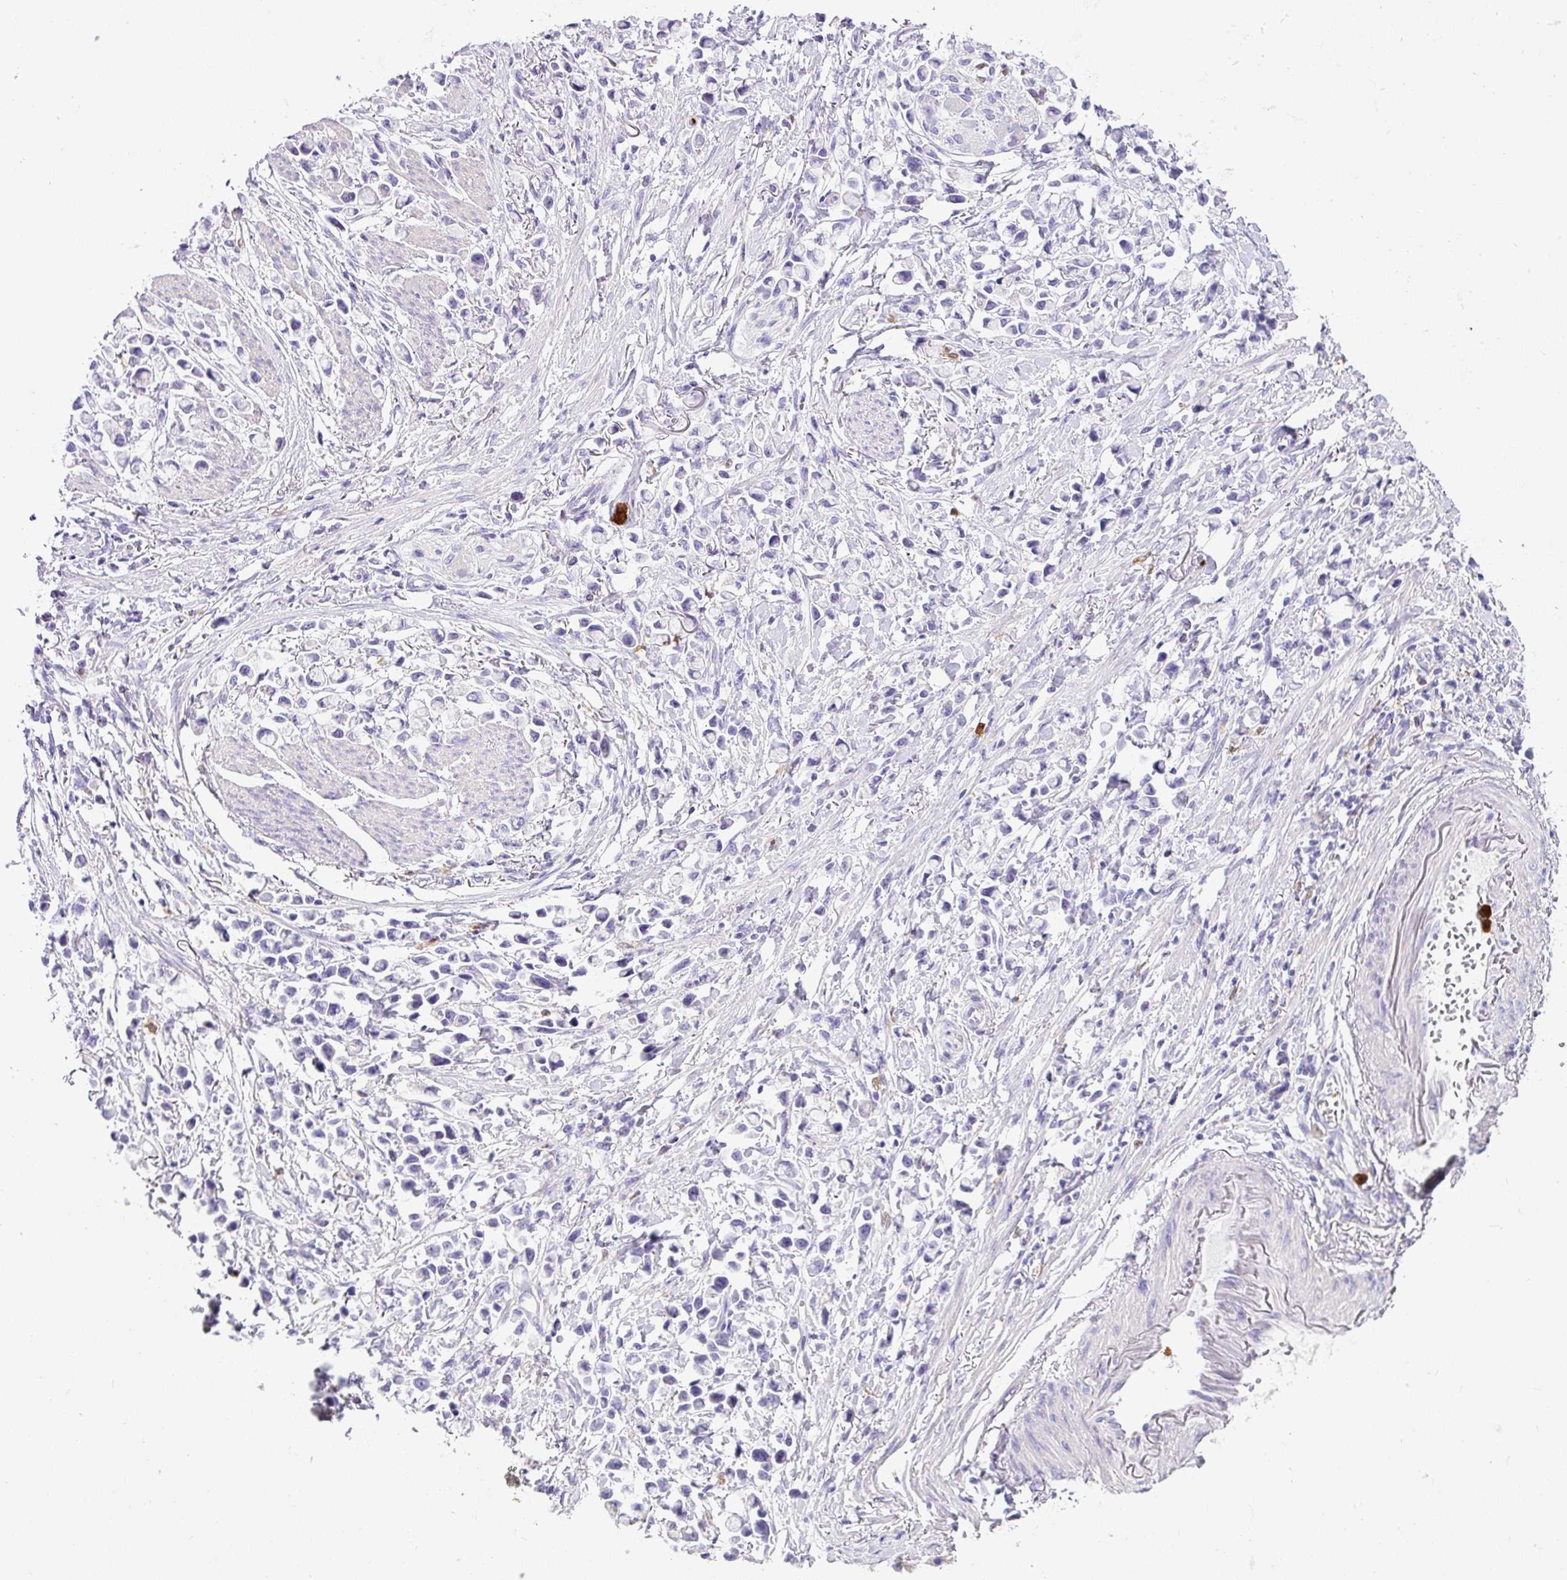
{"staining": {"intensity": "negative", "quantity": "none", "location": "none"}, "tissue": "stomach cancer", "cell_type": "Tumor cells", "image_type": "cancer", "snomed": [{"axis": "morphology", "description": "Adenocarcinoma, NOS"}, {"axis": "topography", "description": "Stomach"}], "caption": "Immunohistochemistry photomicrograph of human stomach adenocarcinoma stained for a protein (brown), which displays no positivity in tumor cells.", "gene": "SH2D3C", "patient": {"sex": "female", "age": 81}}